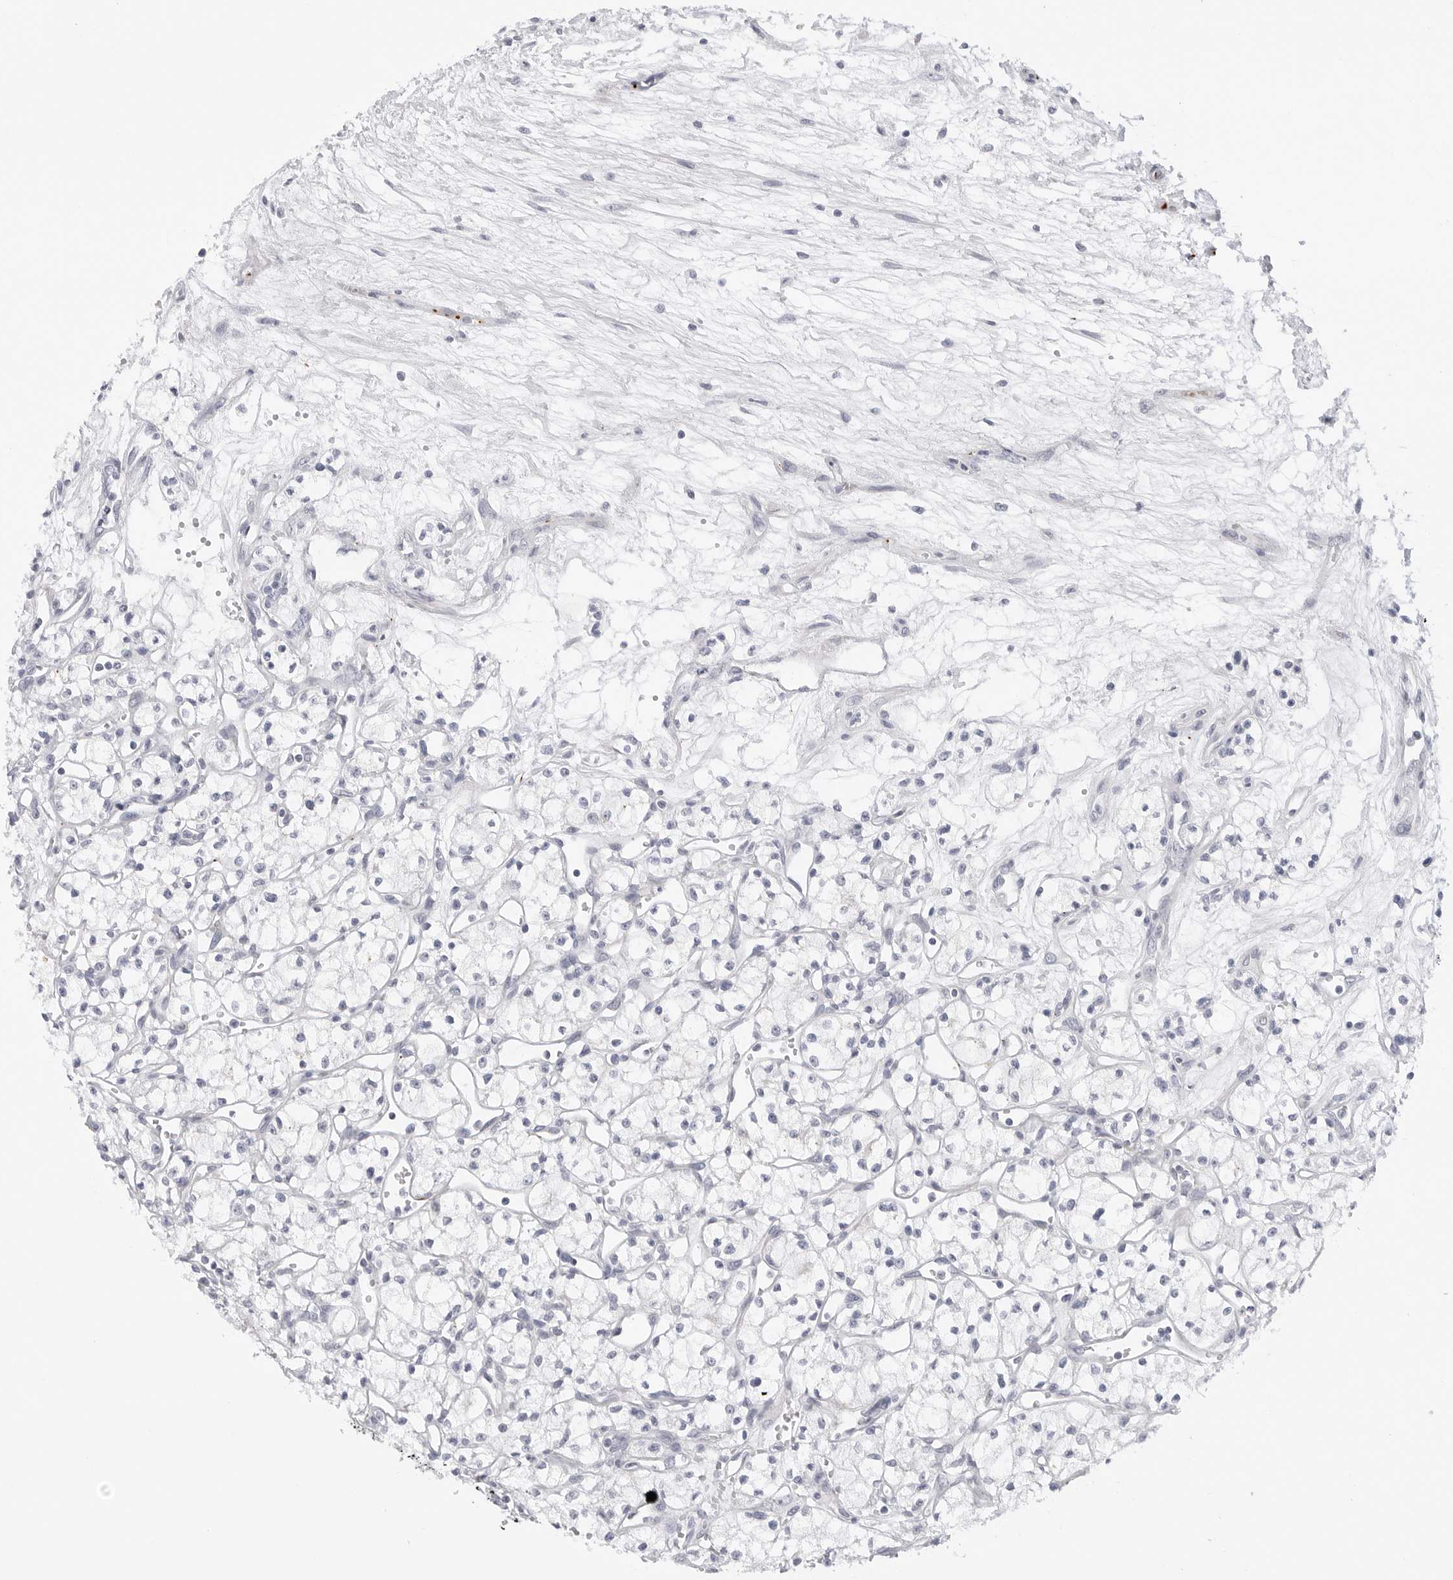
{"staining": {"intensity": "negative", "quantity": "none", "location": "none"}, "tissue": "renal cancer", "cell_type": "Tumor cells", "image_type": "cancer", "snomed": [{"axis": "morphology", "description": "Adenocarcinoma, NOS"}, {"axis": "topography", "description": "Kidney"}], "caption": "Immunohistochemistry (IHC) histopathology image of human renal cancer stained for a protein (brown), which exhibits no positivity in tumor cells. Nuclei are stained in blue.", "gene": "MAP2K5", "patient": {"sex": "male", "age": 59}}